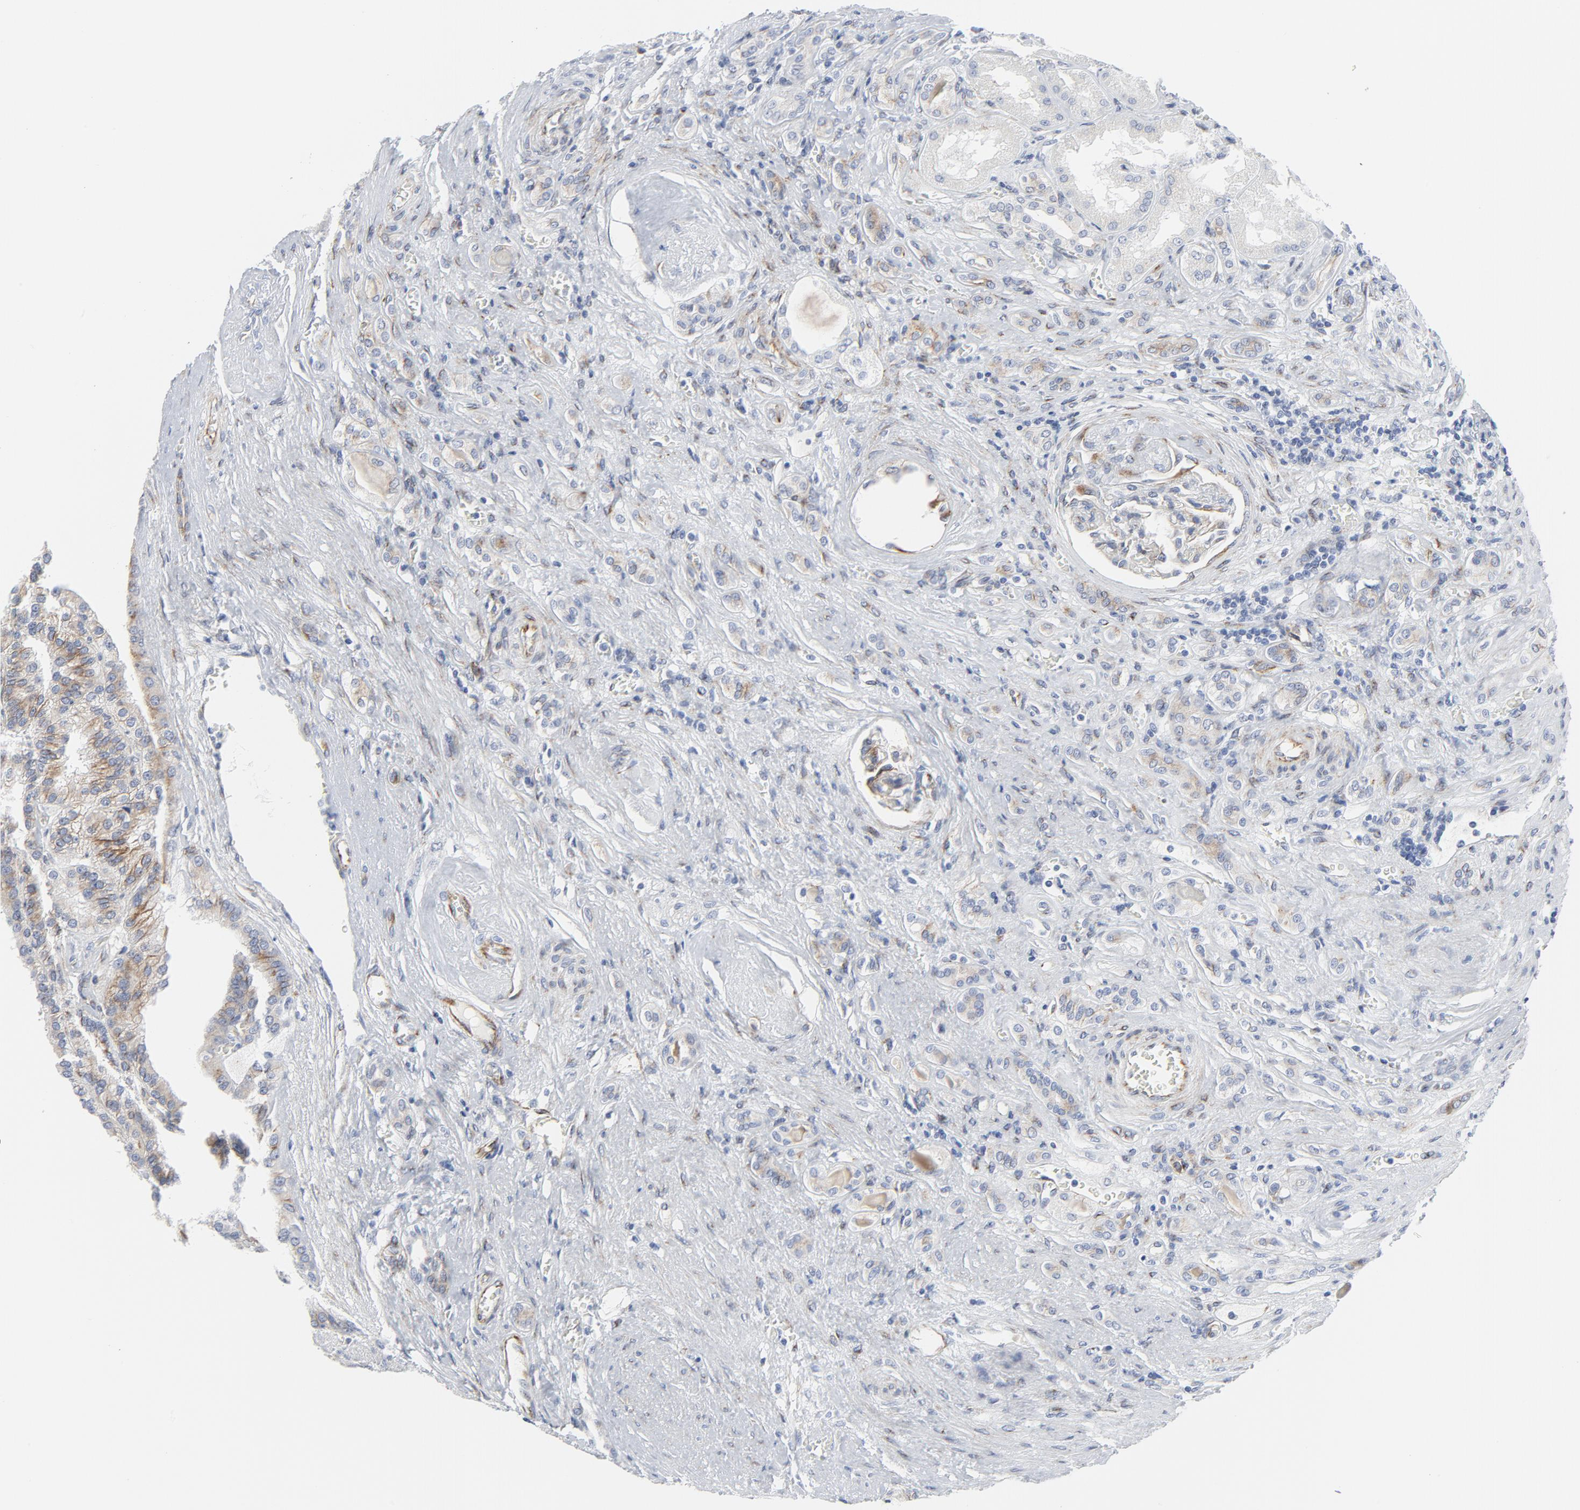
{"staining": {"intensity": "moderate", "quantity": ">75%", "location": "cytoplasmic/membranous"}, "tissue": "renal cancer", "cell_type": "Tumor cells", "image_type": "cancer", "snomed": [{"axis": "morphology", "description": "Adenocarcinoma, NOS"}, {"axis": "topography", "description": "Kidney"}], "caption": "IHC of human renal cancer (adenocarcinoma) demonstrates medium levels of moderate cytoplasmic/membranous staining in about >75% of tumor cells.", "gene": "TUBB1", "patient": {"sex": "male", "age": 46}}